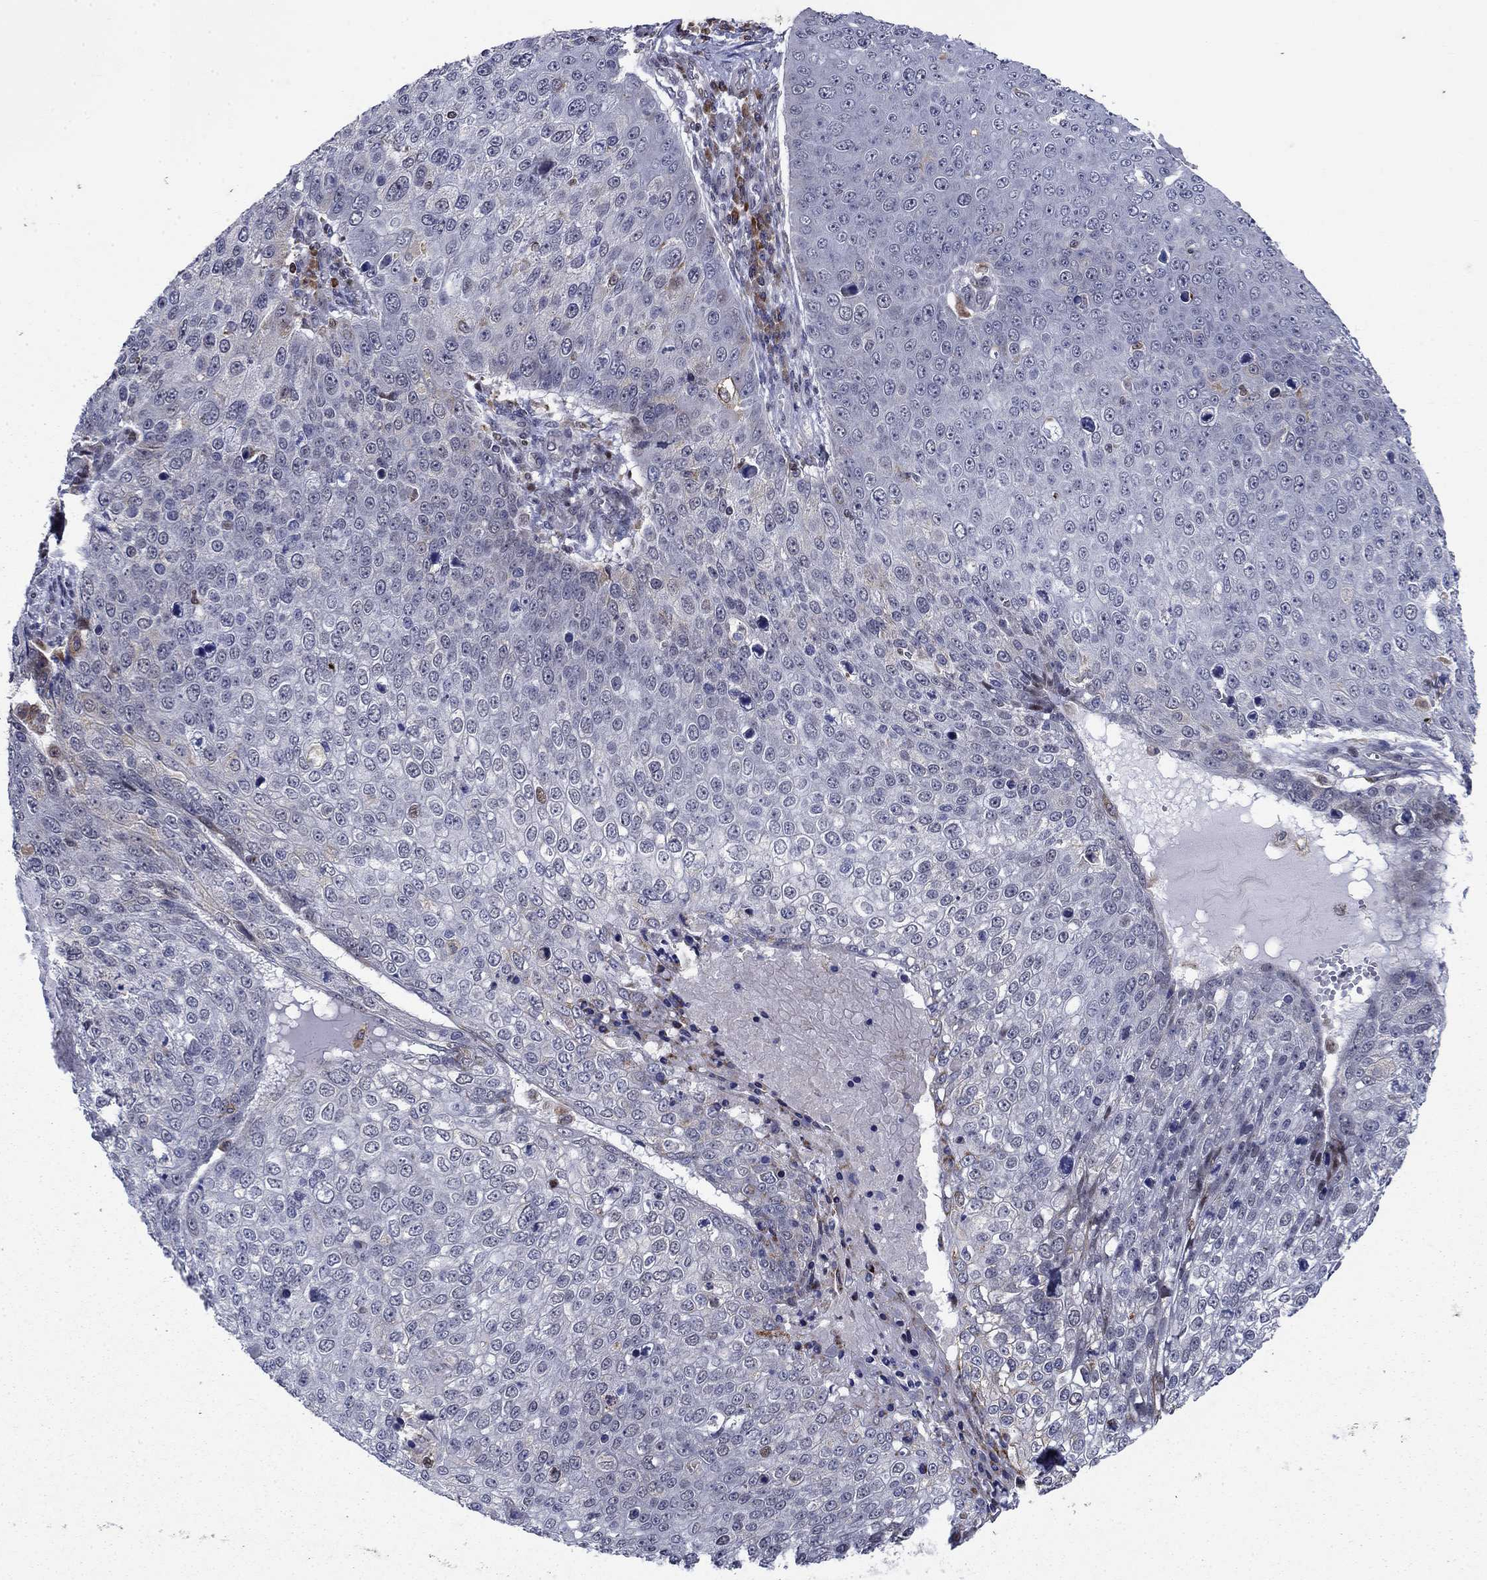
{"staining": {"intensity": "weak", "quantity": "<25%", "location": "cytoplasmic/membranous"}, "tissue": "skin cancer", "cell_type": "Tumor cells", "image_type": "cancer", "snomed": [{"axis": "morphology", "description": "Squamous cell carcinoma, NOS"}, {"axis": "topography", "description": "Skin"}], "caption": "DAB (3,3'-diaminobenzidine) immunohistochemical staining of human squamous cell carcinoma (skin) demonstrates no significant staining in tumor cells.", "gene": "DHRS7", "patient": {"sex": "male", "age": 71}}